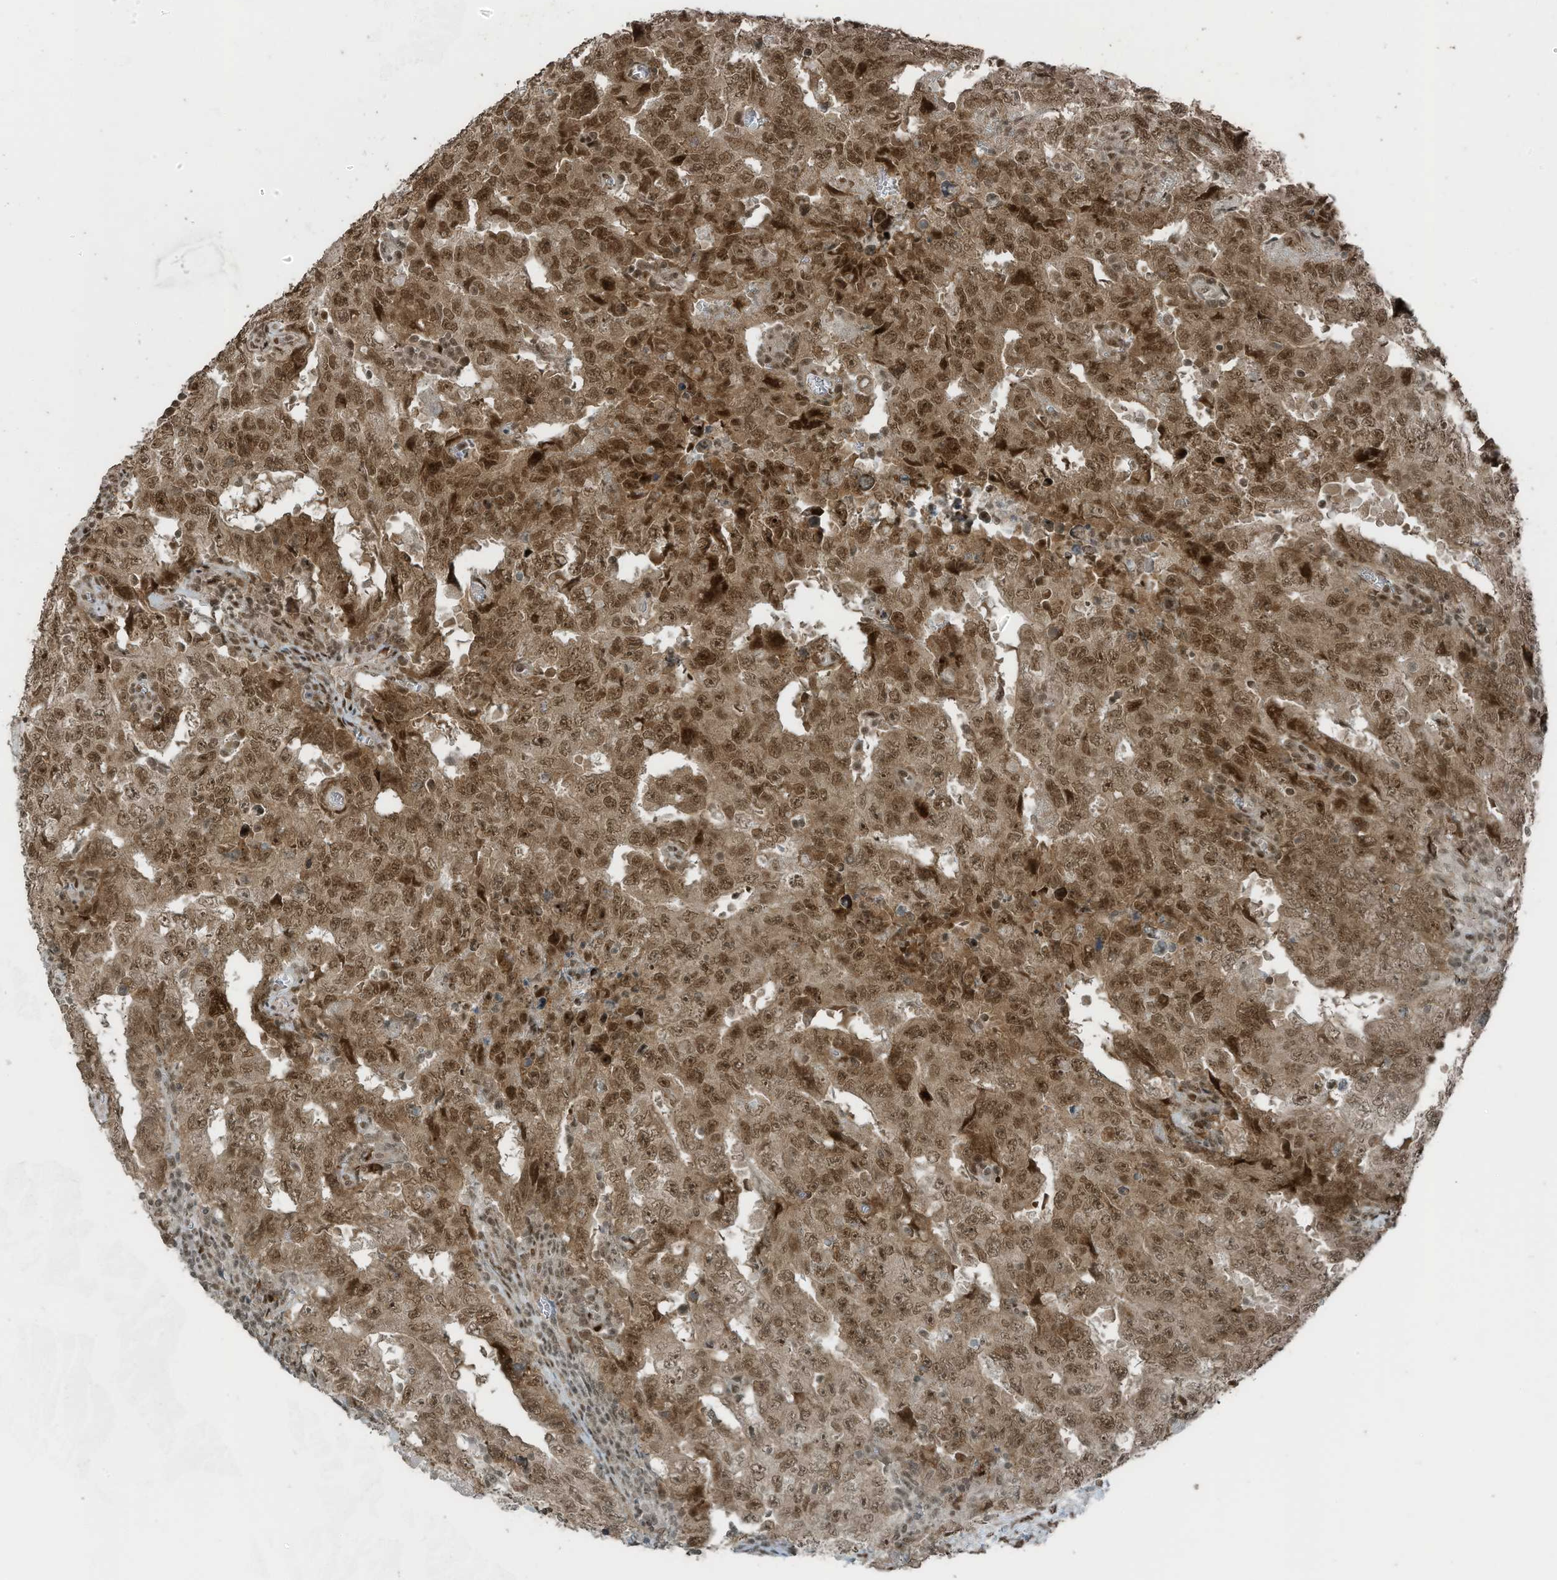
{"staining": {"intensity": "moderate", "quantity": ">75%", "location": "nuclear"}, "tissue": "testis cancer", "cell_type": "Tumor cells", "image_type": "cancer", "snomed": [{"axis": "morphology", "description": "Carcinoma, Embryonal, NOS"}, {"axis": "topography", "description": "Testis"}], "caption": "This is an image of immunohistochemistry (IHC) staining of embryonal carcinoma (testis), which shows moderate expression in the nuclear of tumor cells.", "gene": "PCNP", "patient": {"sex": "male", "age": 26}}